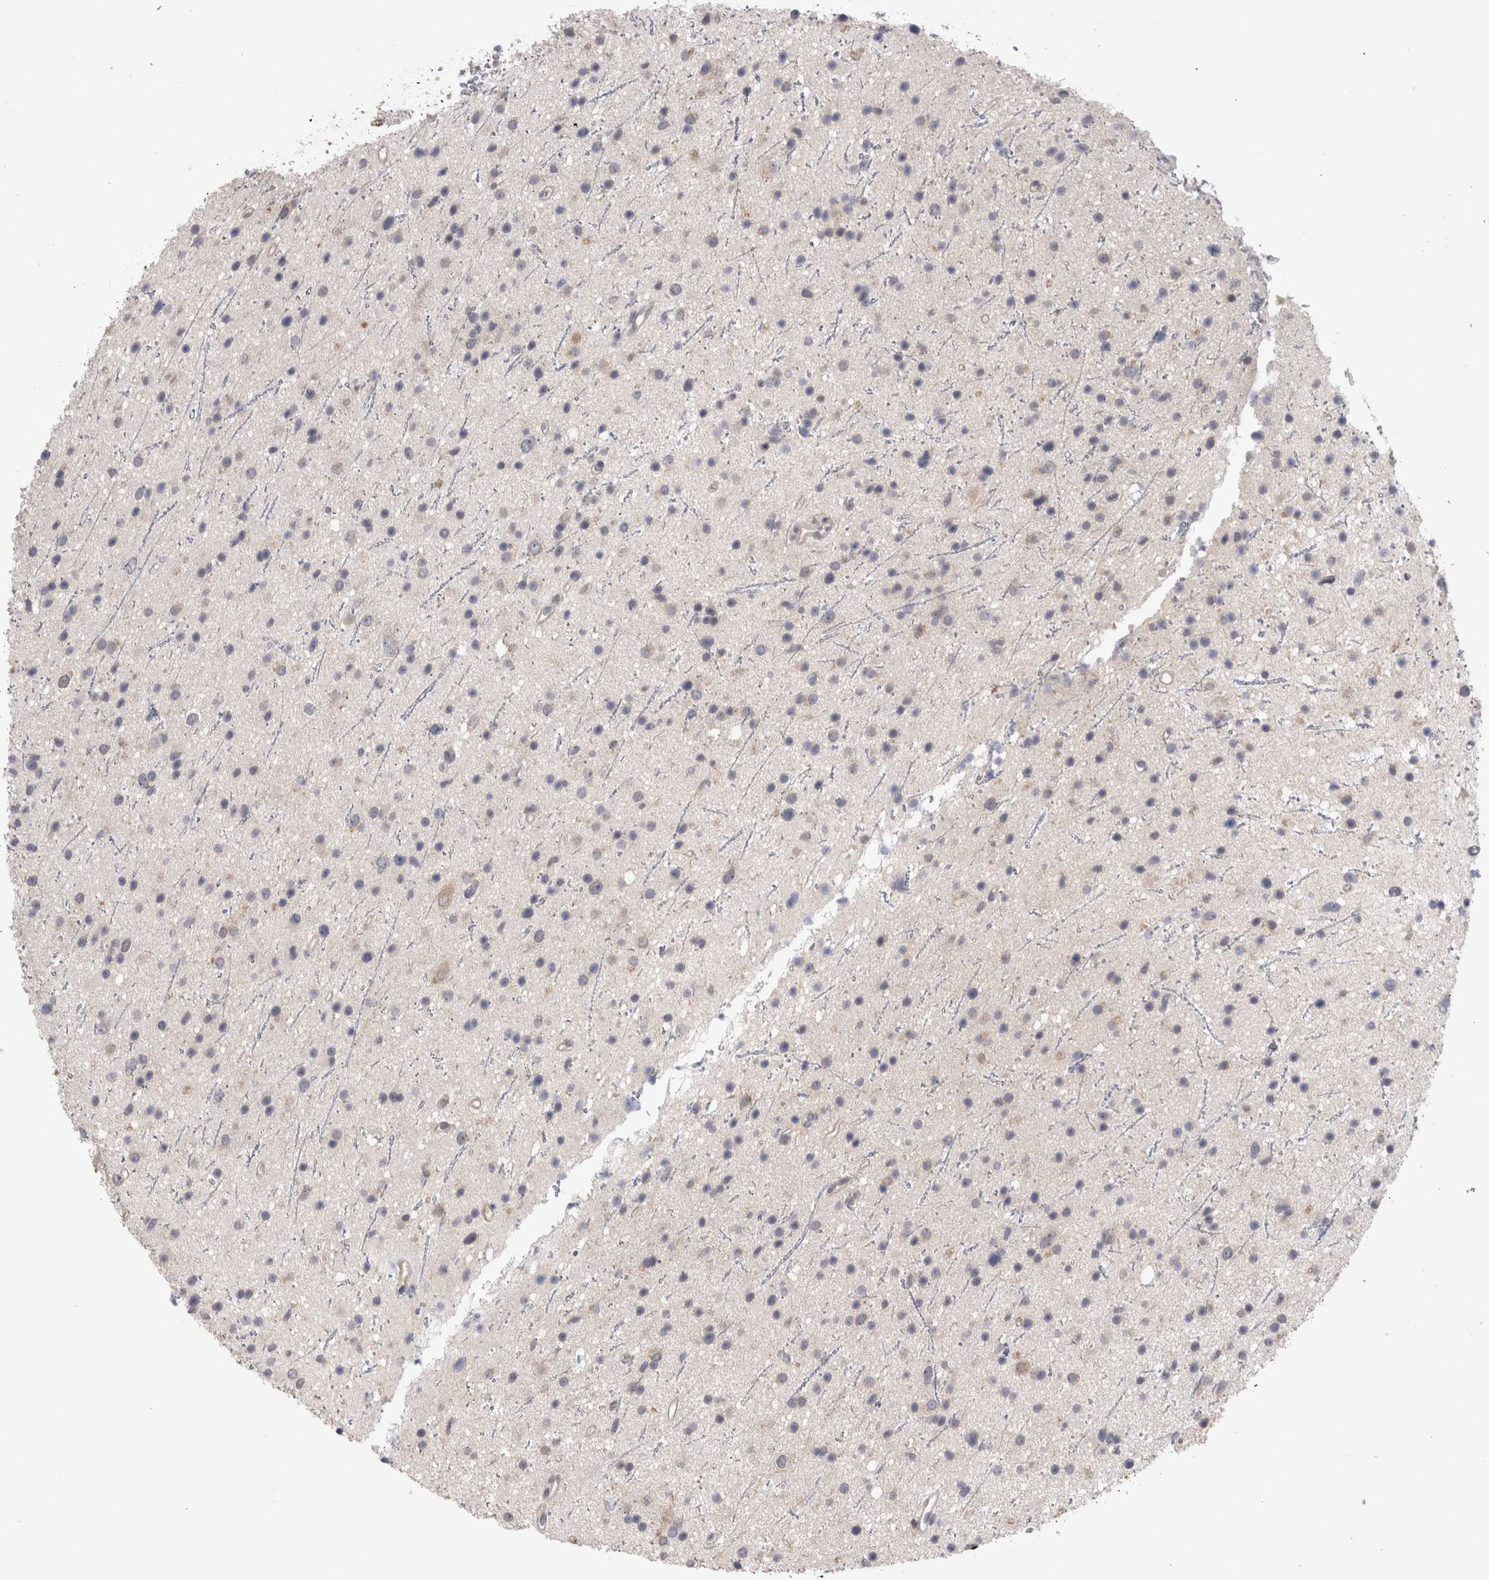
{"staining": {"intensity": "negative", "quantity": "none", "location": "none"}, "tissue": "glioma", "cell_type": "Tumor cells", "image_type": "cancer", "snomed": [{"axis": "morphology", "description": "Glioma, malignant, Low grade"}, {"axis": "topography", "description": "Cerebral cortex"}], "caption": "There is no significant staining in tumor cells of low-grade glioma (malignant).", "gene": "OTOR", "patient": {"sex": "female", "age": 39}}